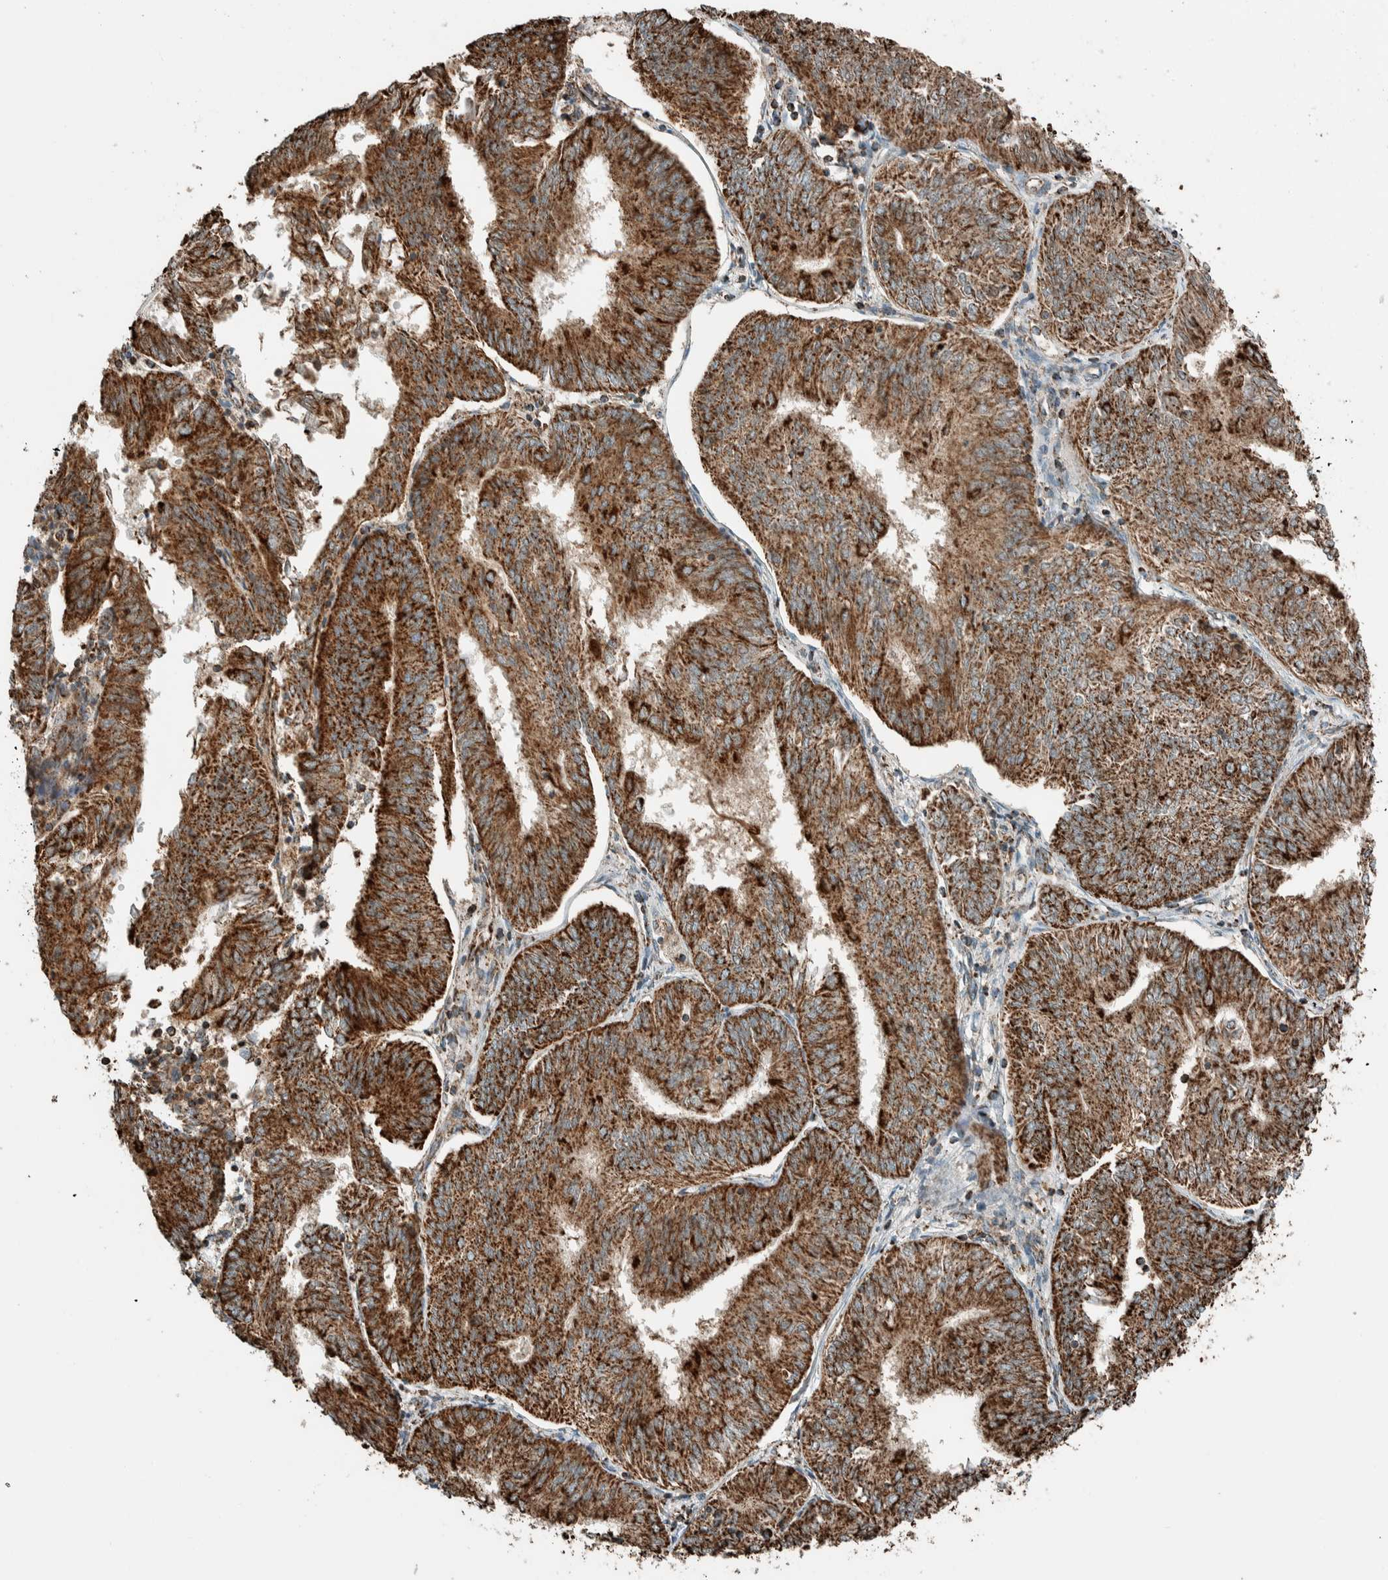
{"staining": {"intensity": "strong", "quantity": ">75%", "location": "cytoplasmic/membranous"}, "tissue": "endometrial cancer", "cell_type": "Tumor cells", "image_type": "cancer", "snomed": [{"axis": "morphology", "description": "Adenocarcinoma, NOS"}, {"axis": "topography", "description": "Endometrium"}], "caption": "DAB immunohistochemical staining of human endometrial cancer (adenocarcinoma) demonstrates strong cytoplasmic/membranous protein expression in about >75% of tumor cells.", "gene": "ZNF454", "patient": {"sex": "female", "age": 58}}